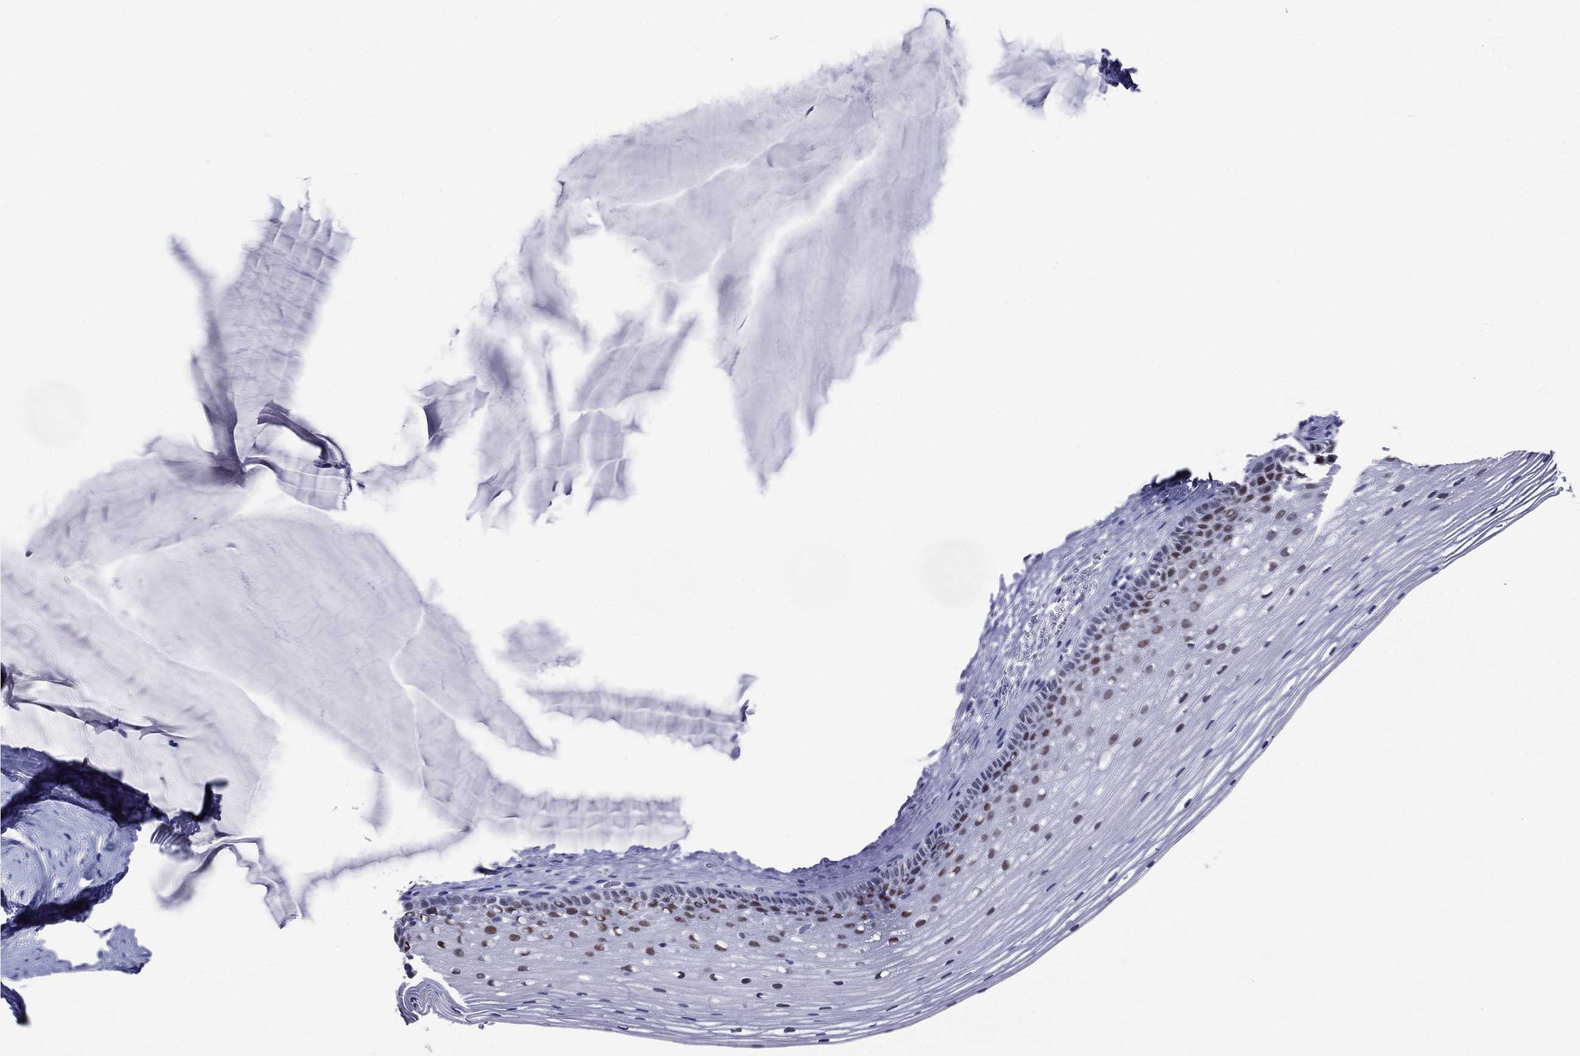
{"staining": {"intensity": "moderate", "quantity": "25%-75%", "location": "nuclear"}, "tissue": "cervix", "cell_type": "Squamous epithelial cells", "image_type": "normal", "snomed": [{"axis": "morphology", "description": "Normal tissue, NOS"}, {"axis": "topography", "description": "Cervix"}], "caption": "Cervix stained with DAB immunohistochemistry (IHC) displays medium levels of moderate nuclear positivity in approximately 25%-75% of squamous epithelial cells. (IHC, brightfield microscopy, high magnification).", "gene": "TFAP2A", "patient": {"sex": "female", "age": 40}}